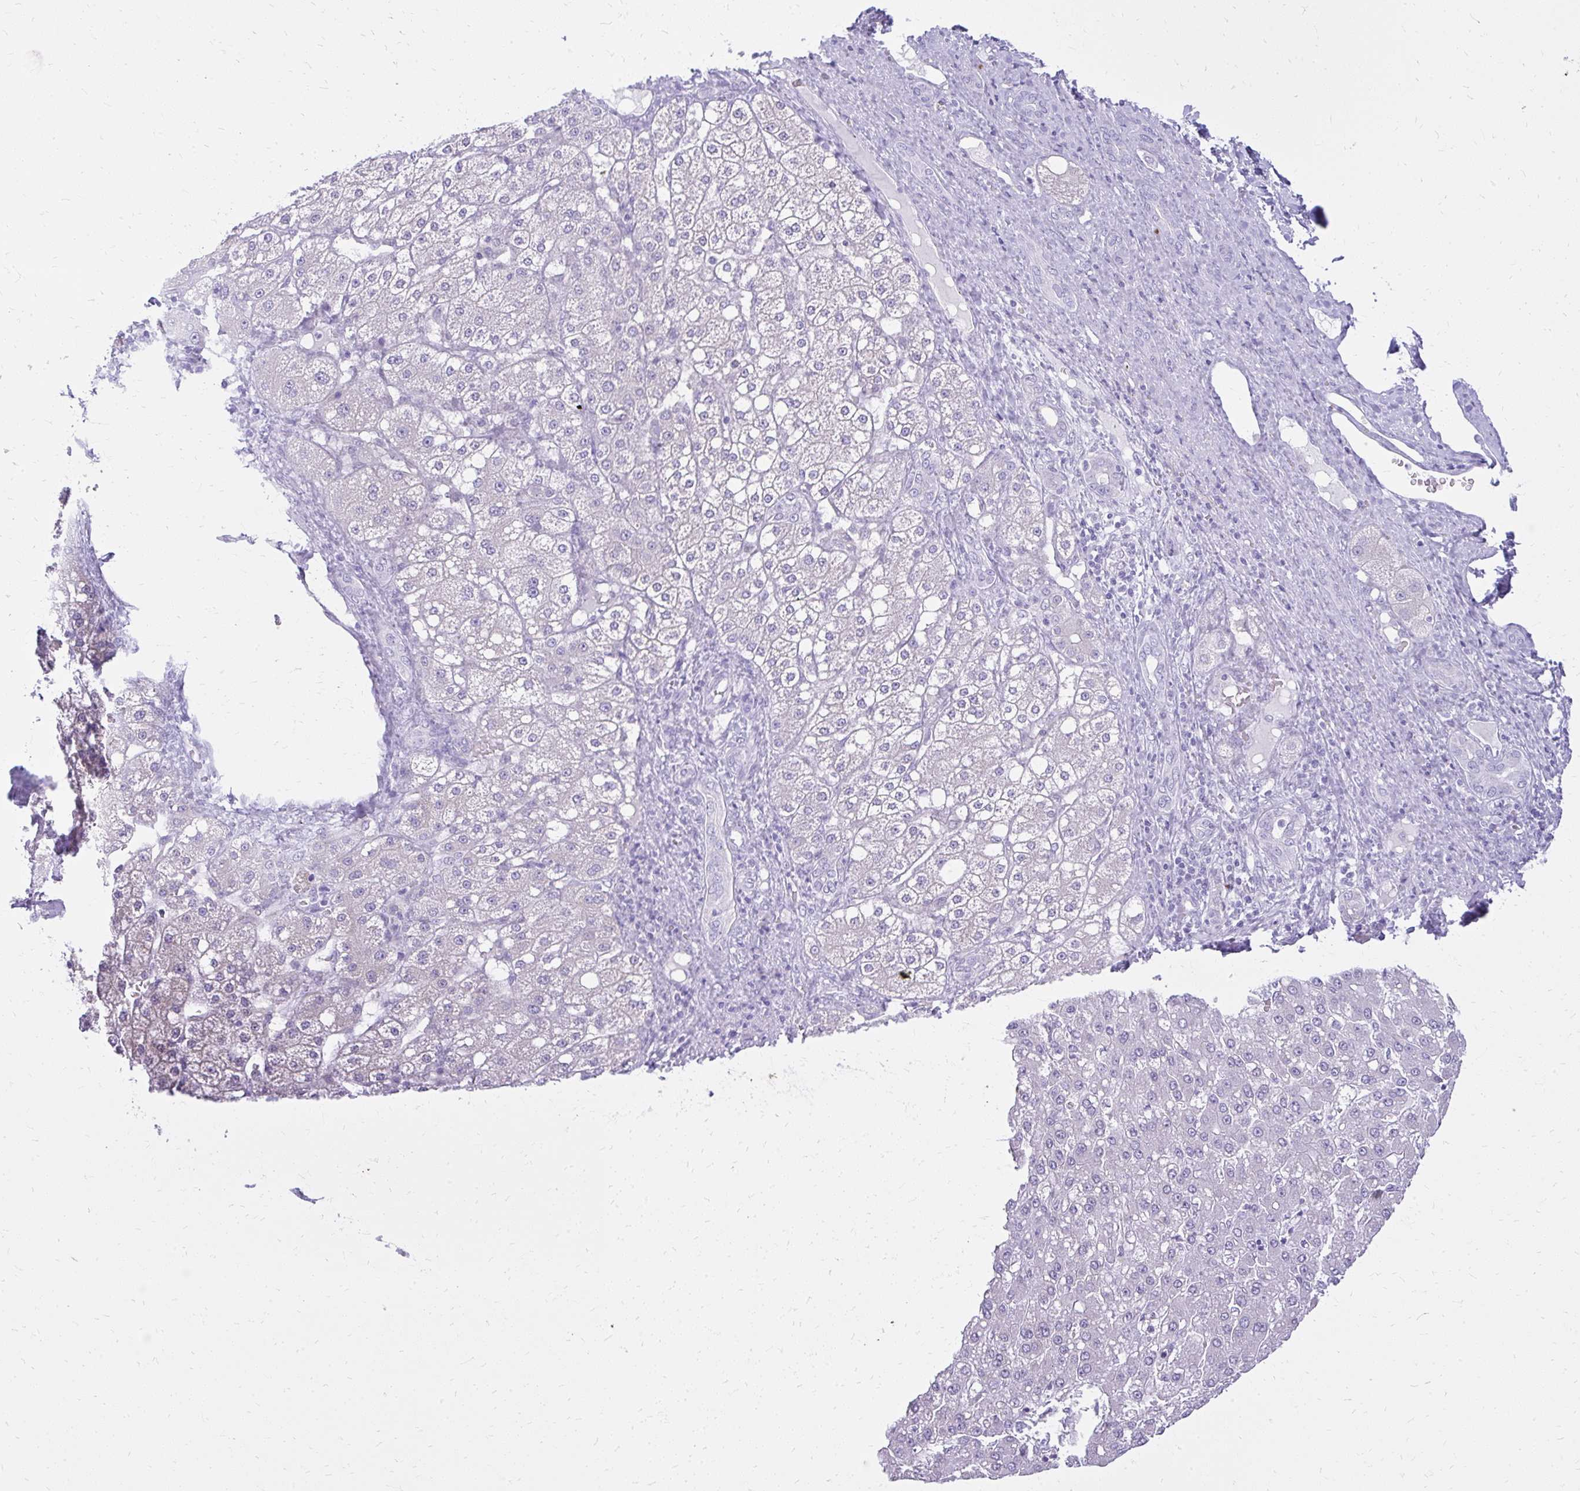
{"staining": {"intensity": "negative", "quantity": "none", "location": "none"}, "tissue": "liver cancer", "cell_type": "Tumor cells", "image_type": "cancer", "snomed": [{"axis": "morphology", "description": "Carcinoma, Hepatocellular, NOS"}, {"axis": "topography", "description": "Liver"}], "caption": "Hepatocellular carcinoma (liver) stained for a protein using immunohistochemistry (IHC) shows no staining tumor cells.", "gene": "PRAP1", "patient": {"sex": "male", "age": 67}}